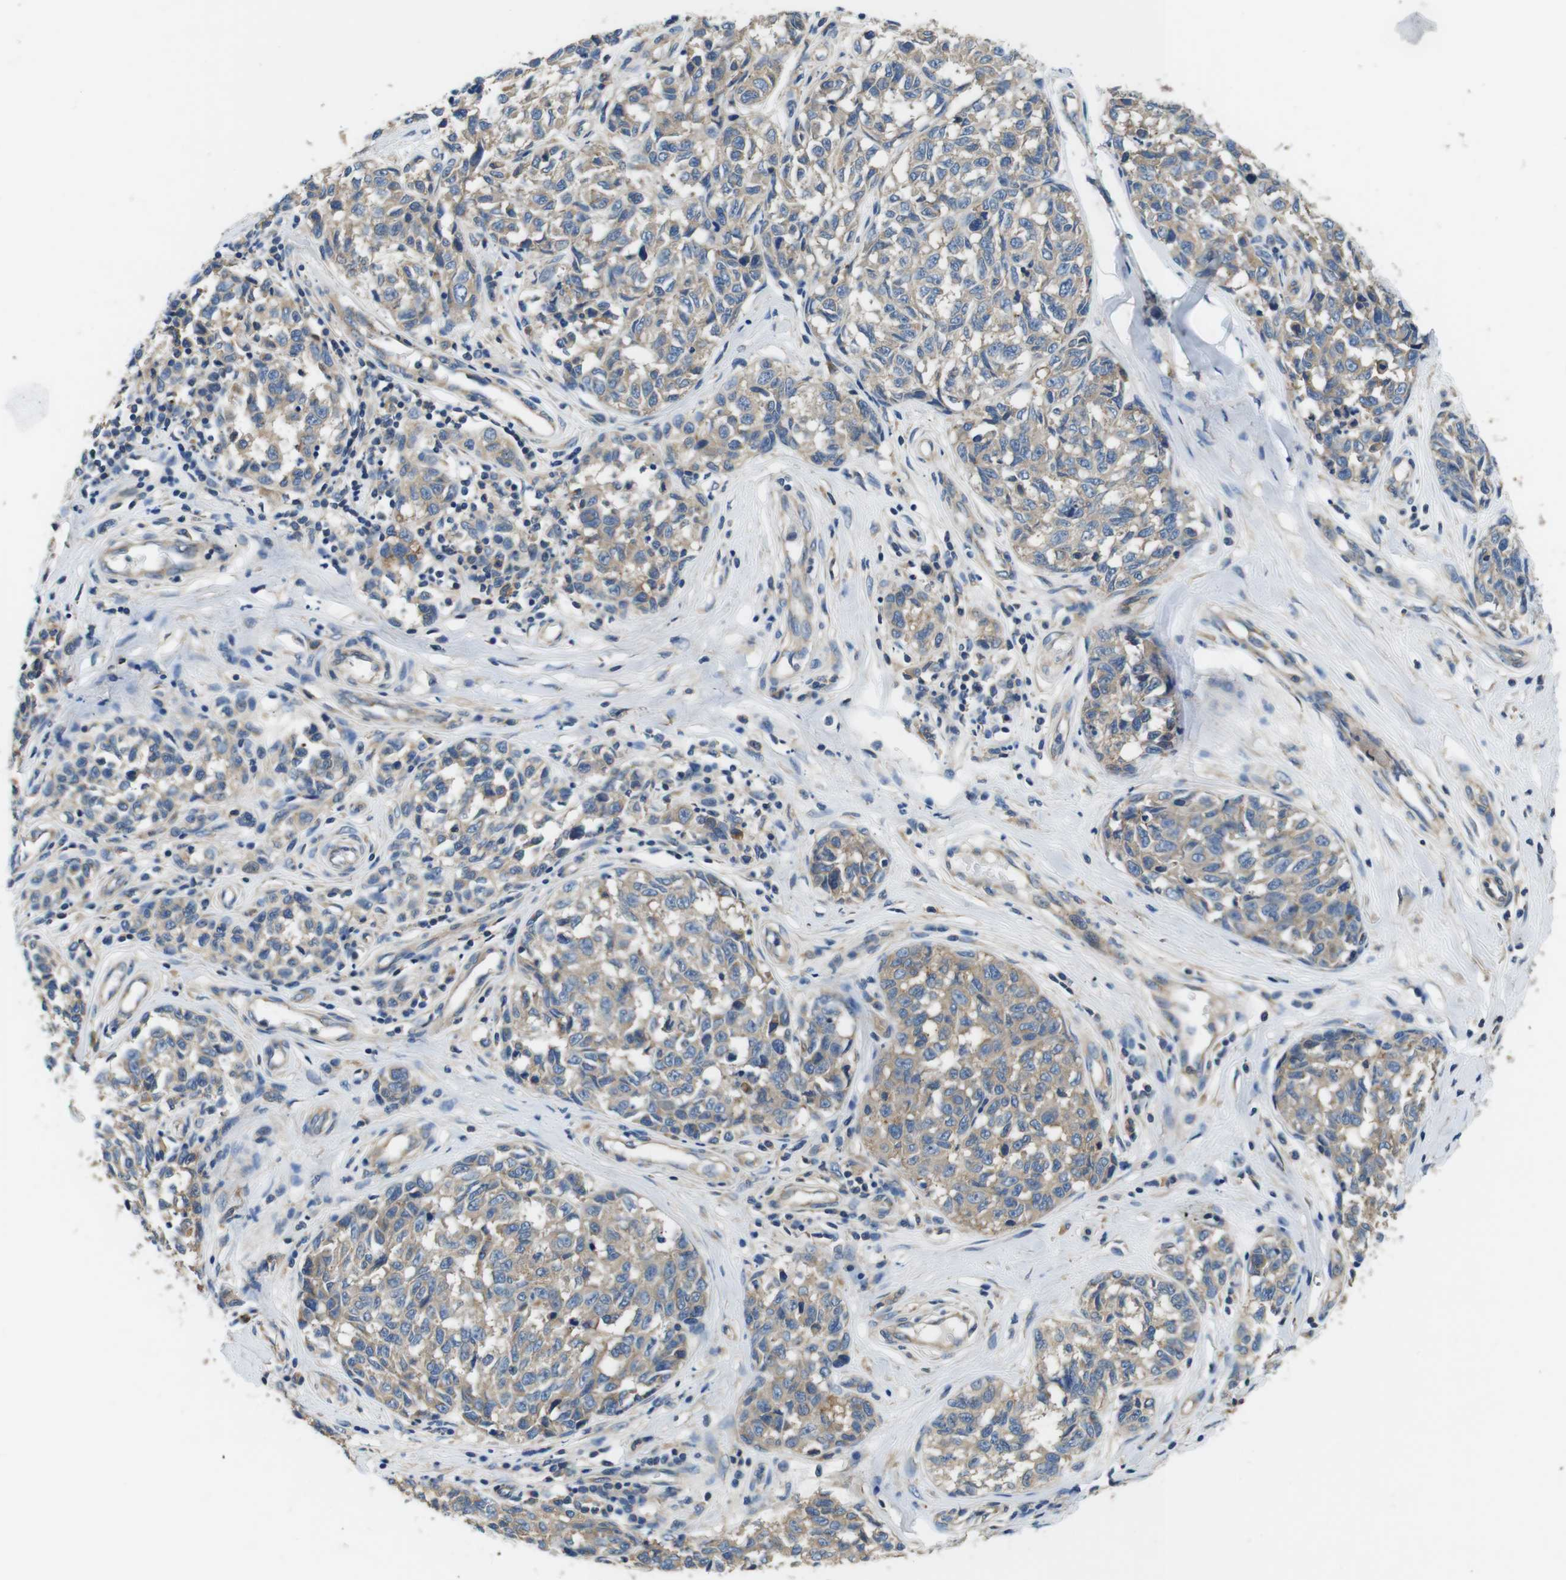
{"staining": {"intensity": "weak", "quantity": ">75%", "location": "cytoplasmic/membranous"}, "tissue": "melanoma", "cell_type": "Tumor cells", "image_type": "cancer", "snomed": [{"axis": "morphology", "description": "Malignant melanoma, NOS"}, {"axis": "topography", "description": "Skin"}], "caption": "Malignant melanoma was stained to show a protein in brown. There is low levels of weak cytoplasmic/membranous staining in approximately >75% of tumor cells. (DAB = brown stain, brightfield microscopy at high magnification).", "gene": "DENND4C", "patient": {"sex": "female", "age": 64}}